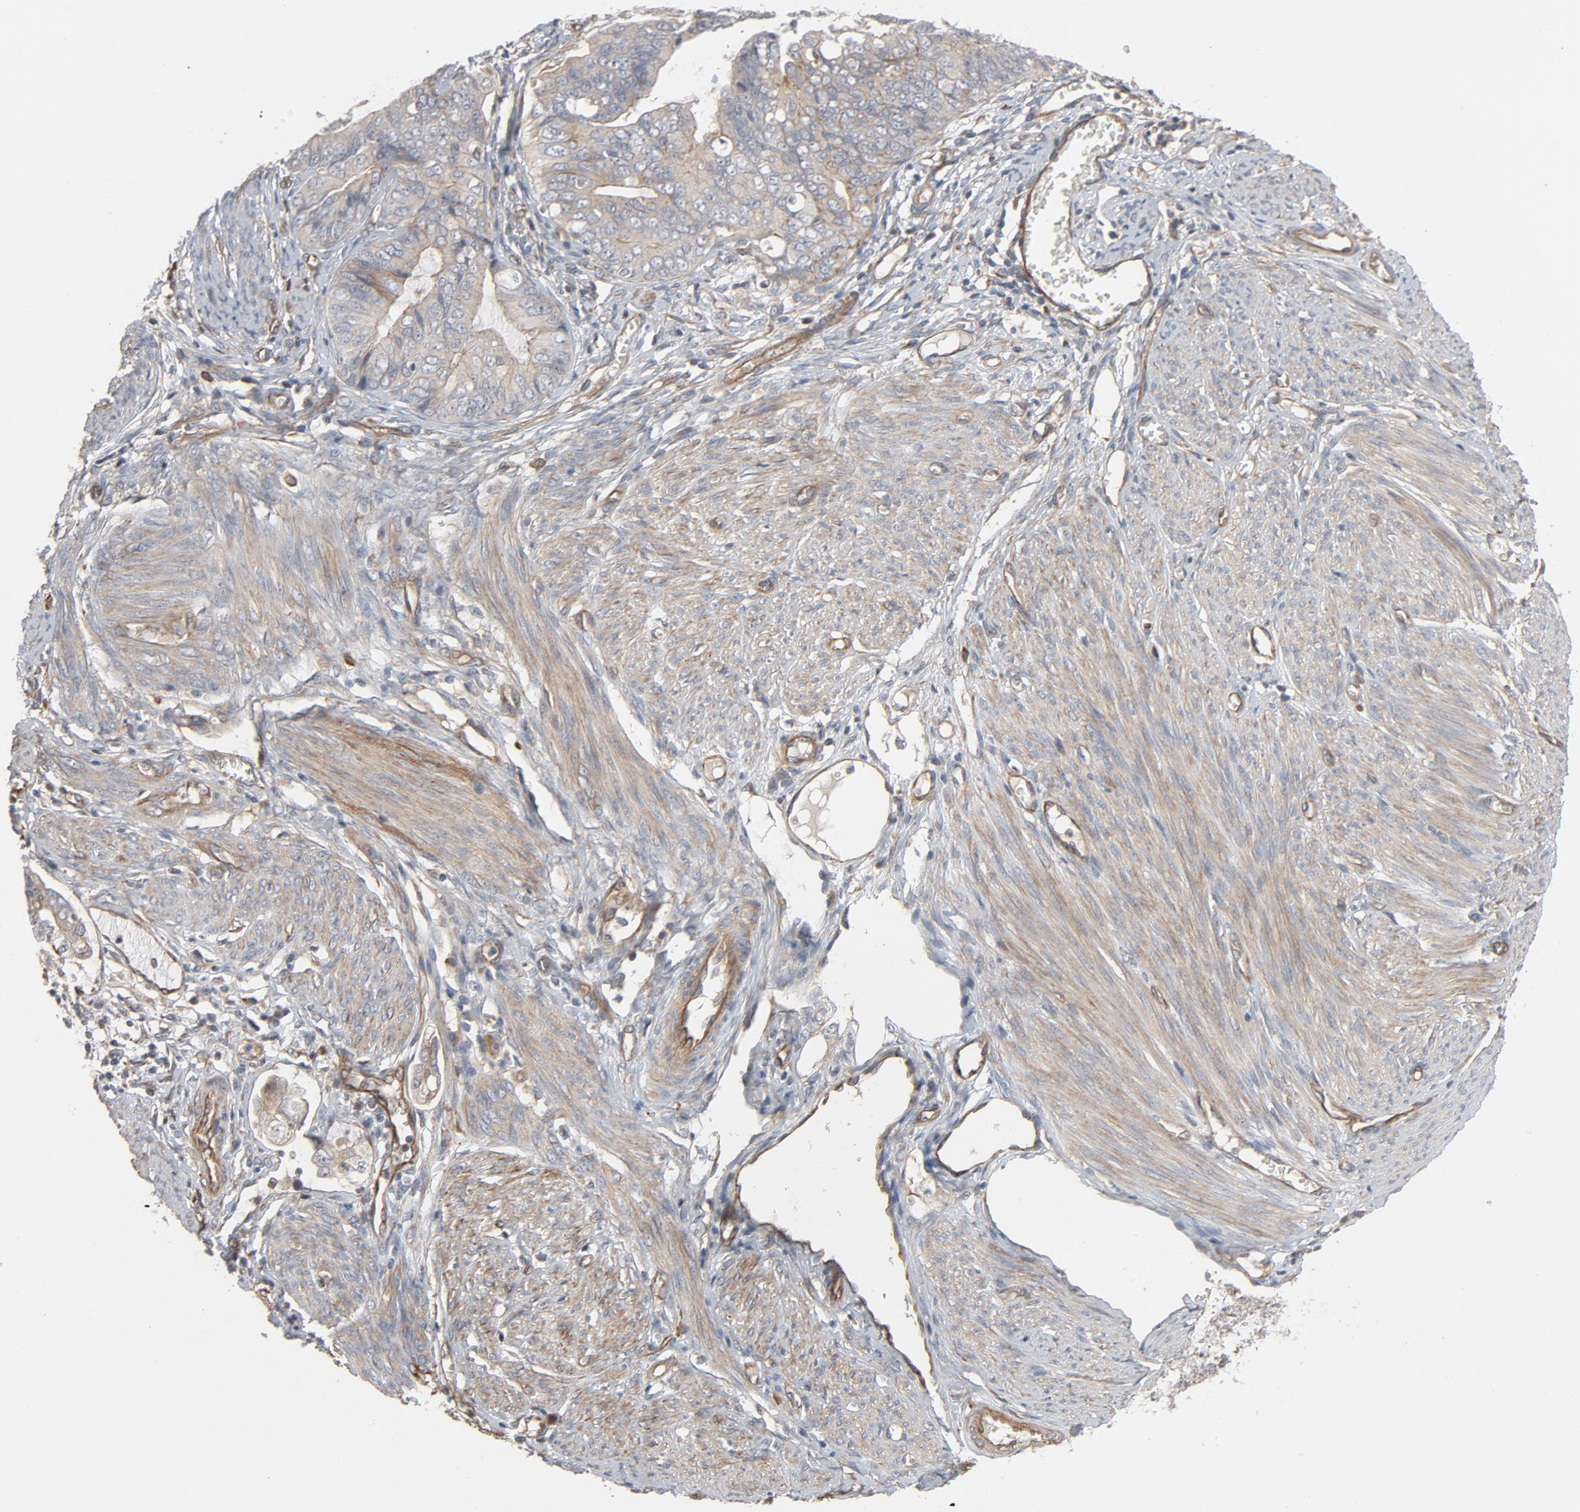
{"staining": {"intensity": "moderate", "quantity": ">75%", "location": "cytoplasmic/membranous"}, "tissue": "endometrial cancer", "cell_type": "Tumor cells", "image_type": "cancer", "snomed": [{"axis": "morphology", "description": "Adenocarcinoma, NOS"}, {"axis": "topography", "description": "Endometrium"}], "caption": "IHC of endometrial cancer (adenocarcinoma) reveals medium levels of moderate cytoplasmic/membranous staining in approximately >75% of tumor cells. The staining was performed using DAB, with brown indicating positive protein expression. Nuclei are stained blue with hematoxylin.", "gene": "TRIOBP", "patient": {"sex": "female", "age": 75}}